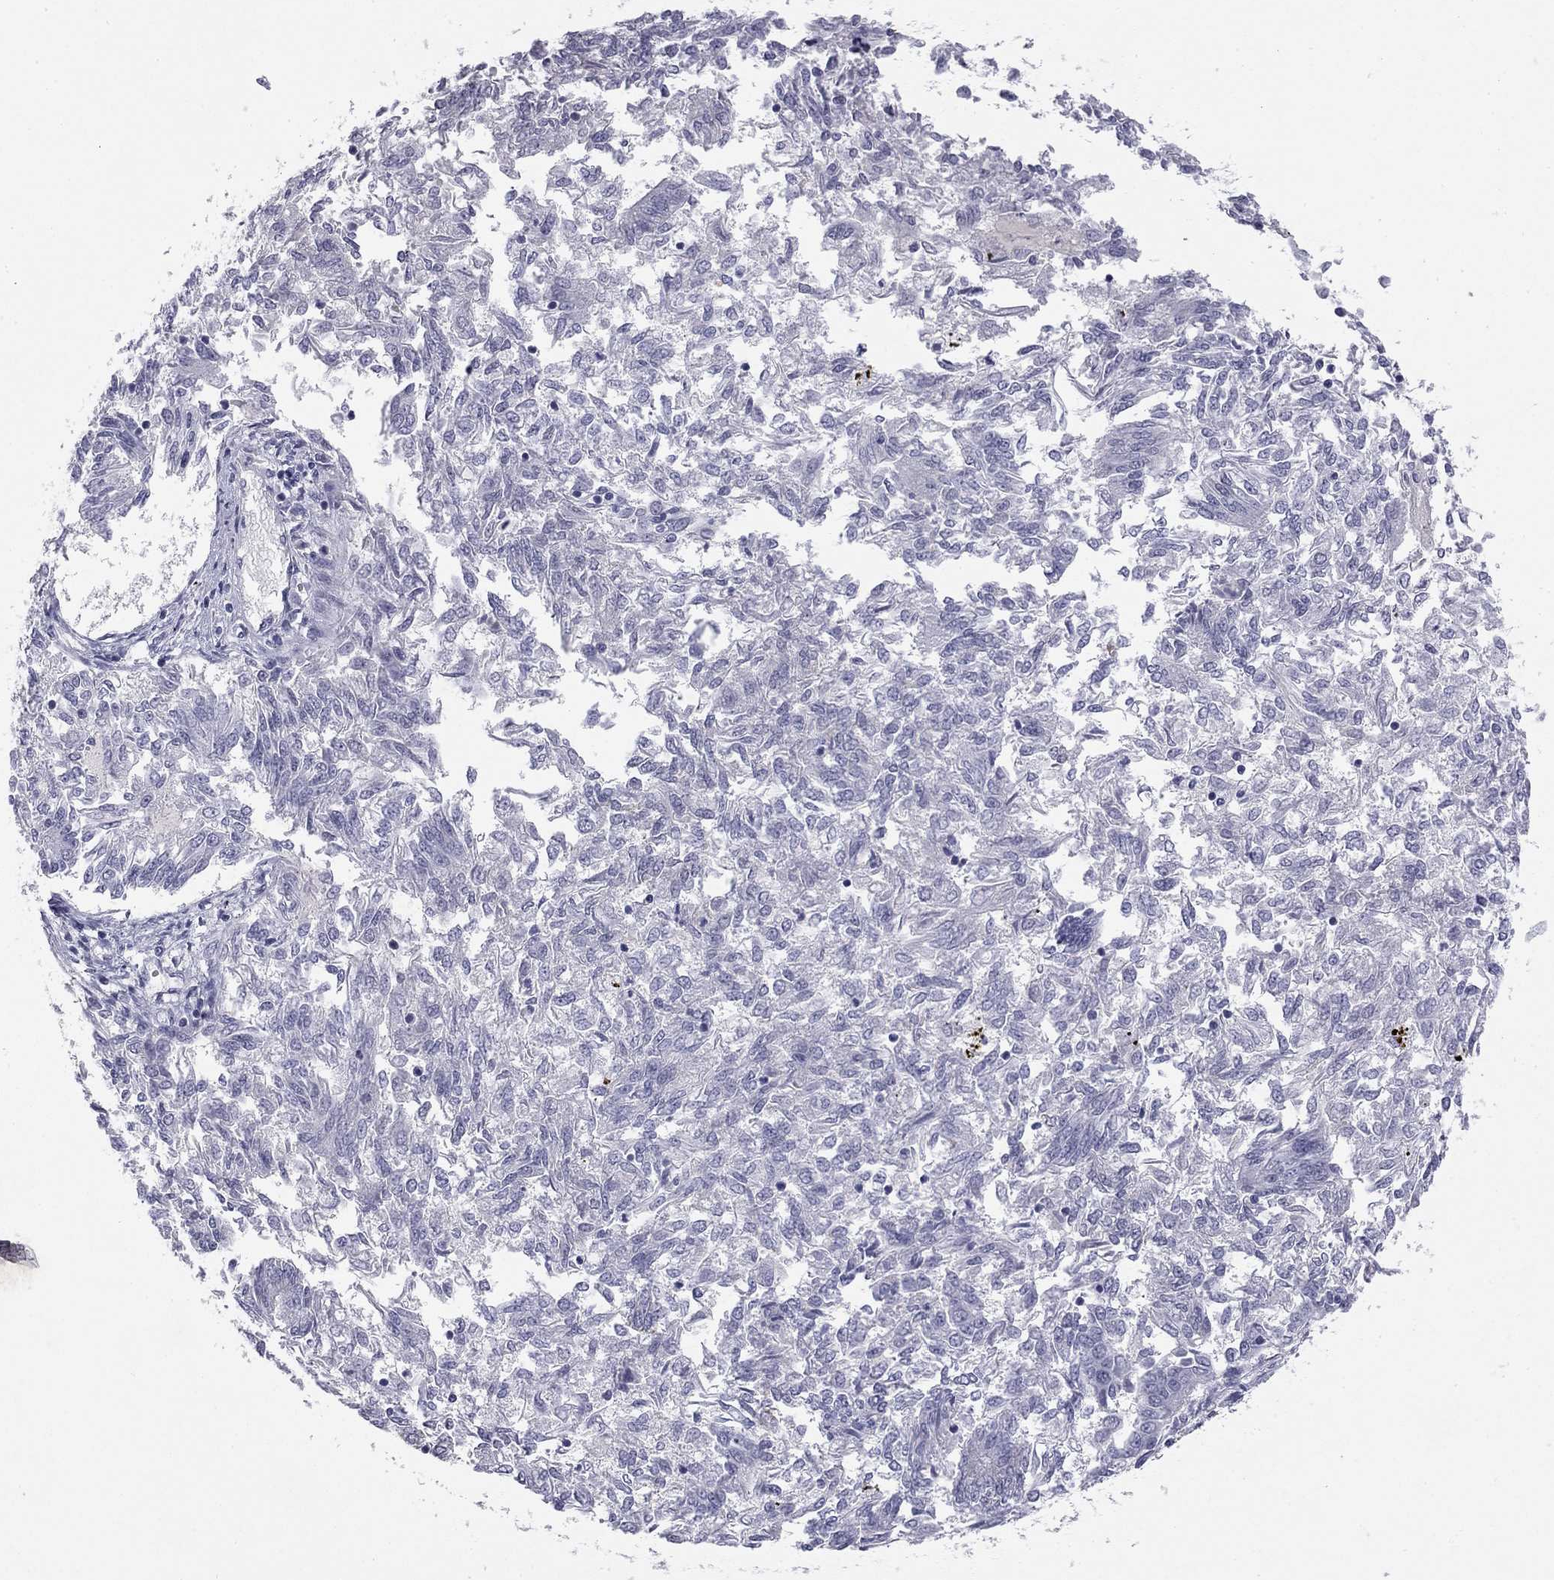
{"staining": {"intensity": "negative", "quantity": "none", "location": "none"}, "tissue": "endometrial cancer", "cell_type": "Tumor cells", "image_type": "cancer", "snomed": [{"axis": "morphology", "description": "Adenocarcinoma, NOS"}, {"axis": "topography", "description": "Endometrium"}], "caption": "Image shows no significant protein staining in tumor cells of adenocarcinoma (endometrial).", "gene": "TFAP2B", "patient": {"sex": "female", "age": 58}}